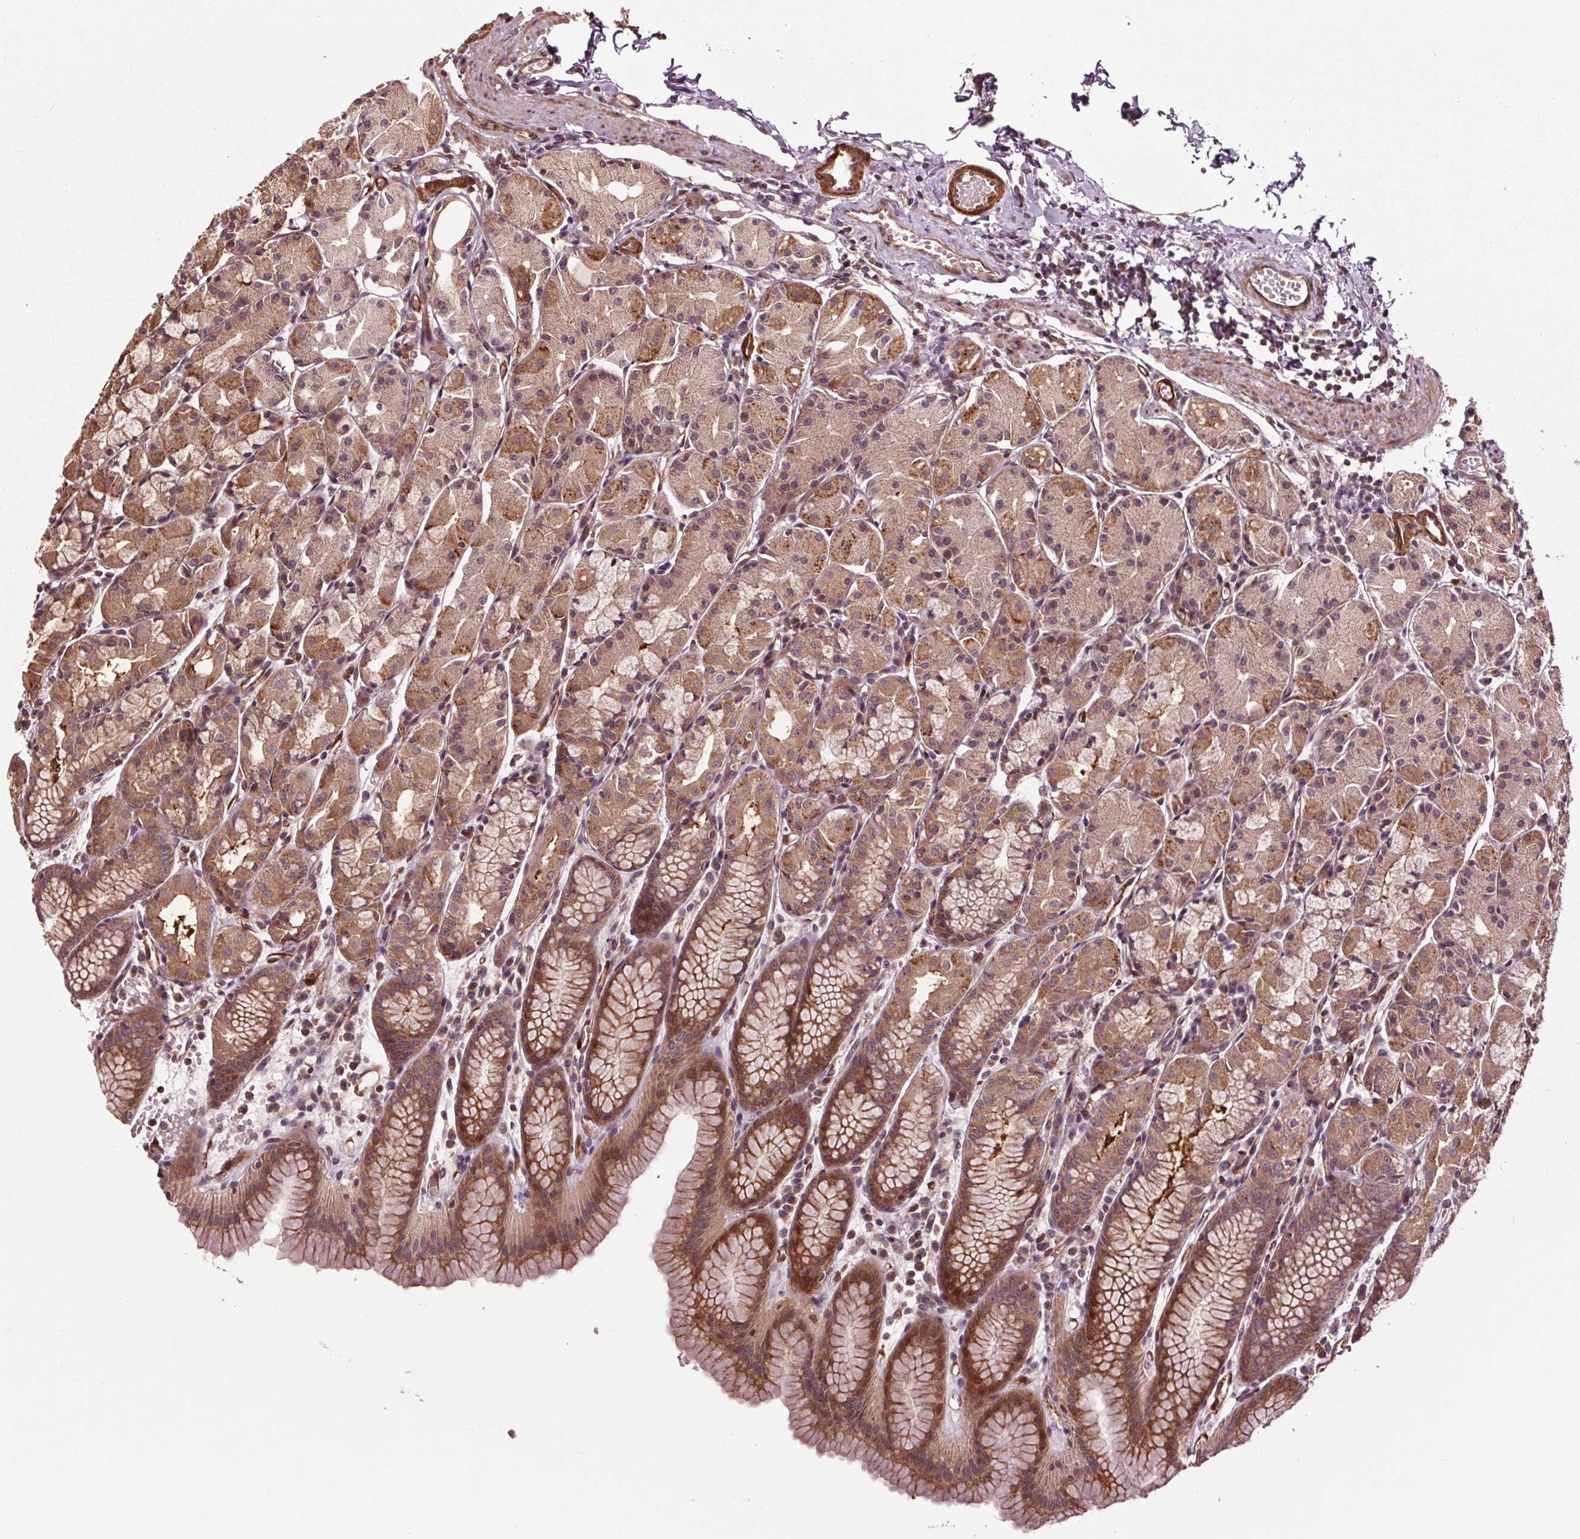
{"staining": {"intensity": "moderate", "quantity": ">75%", "location": "cytoplasmic/membranous"}, "tissue": "stomach", "cell_type": "Glandular cells", "image_type": "normal", "snomed": [{"axis": "morphology", "description": "Normal tissue, NOS"}, {"axis": "topography", "description": "Stomach, upper"}], "caption": "Immunohistochemical staining of benign human stomach demonstrates moderate cytoplasmic/membranous protein positivity in approximately >75% of glandular cells.", "gene": "CEP95", "patient": {"sex": "male", "age": 47}}